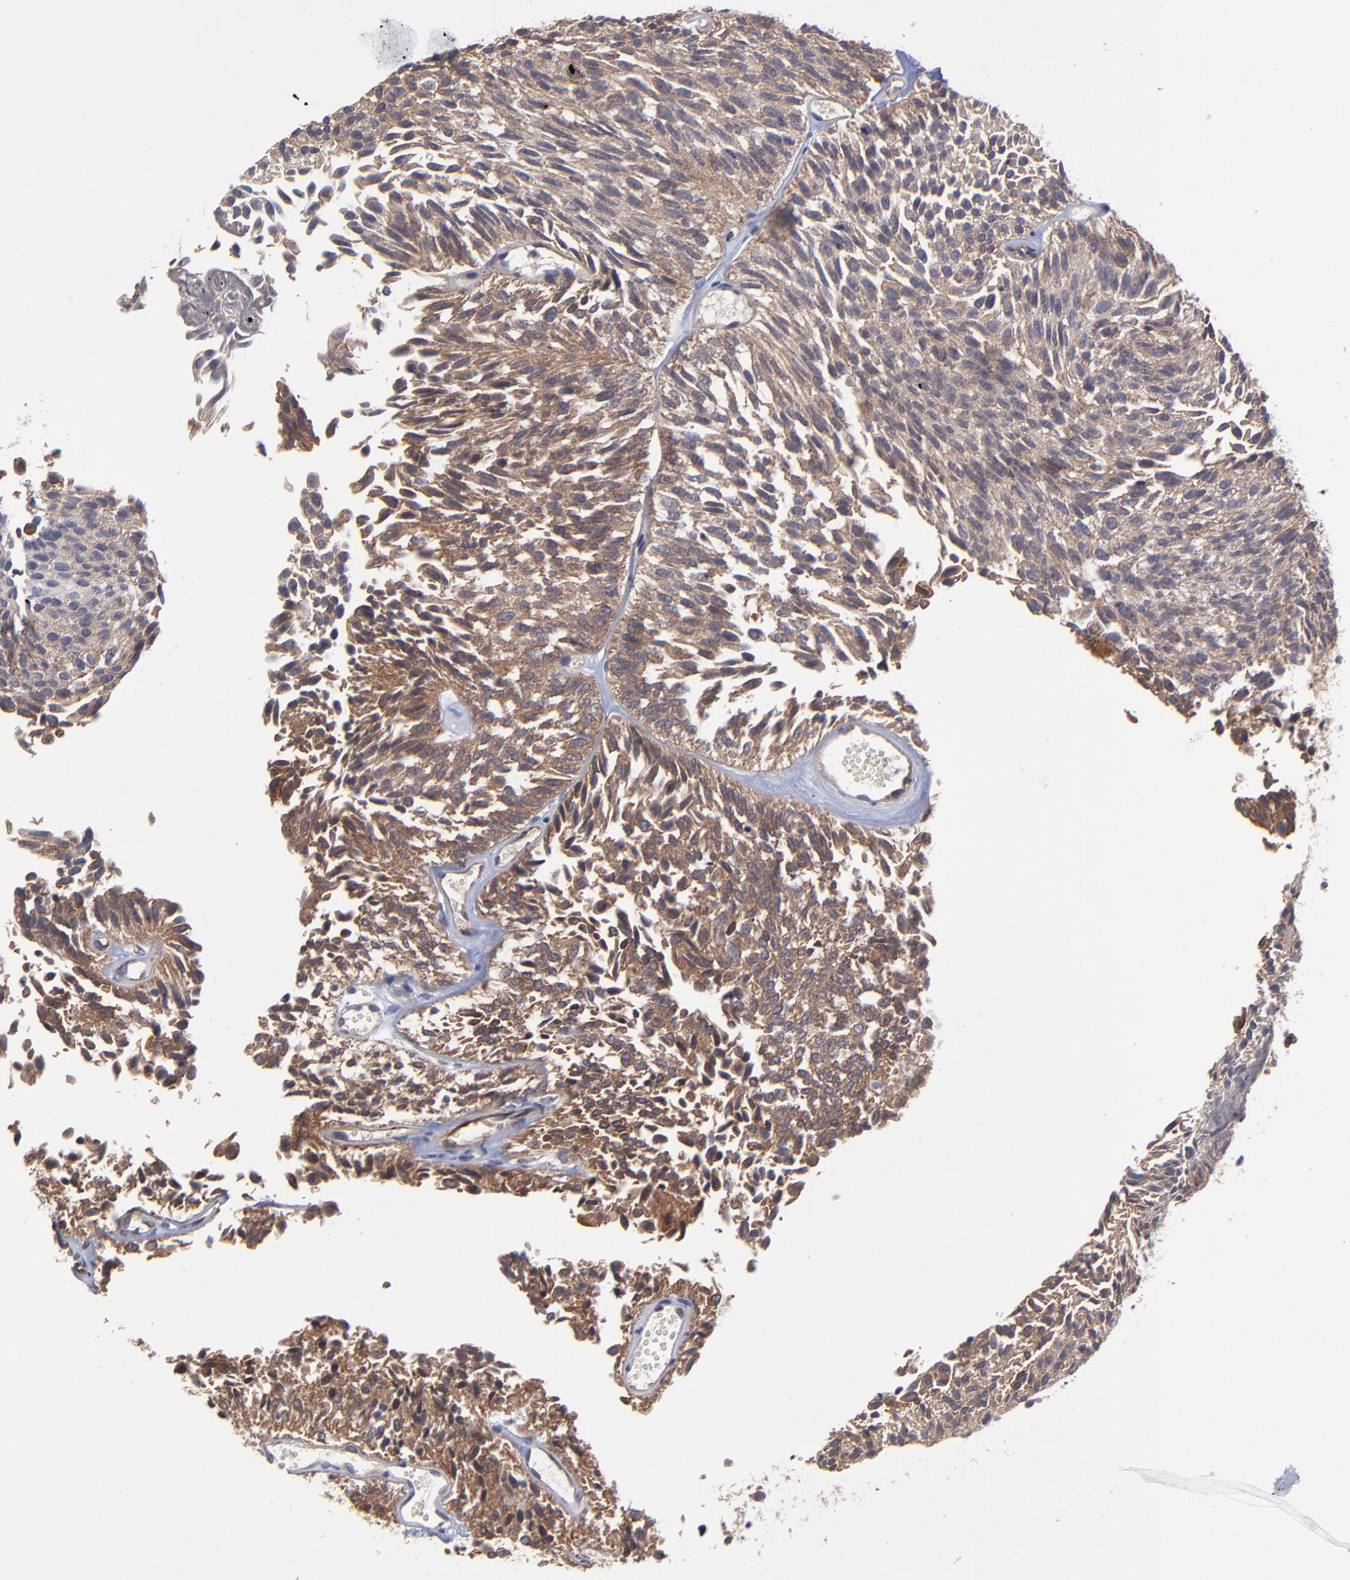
{"staining": {"intensity": "strong", "quantity": ">75%", "location": "cytoplasmic/membranous"}, "tissue": "urothelial cancer", "cell_type": "Tumor cells", "image_type": "cancer", "snomed": [{"axis": "morphology", "description": "Urothelial carcinoma, Low grade"}, {"axis": "topography", "description": "Urinary bladder"}], "caption": "Urothelial cancer stained for a protein shows strong cytoplasmic/membranous positivity in tumor cells.", "gene": "ZNF780B", "patient": {"sex": "male", "age": 76}}